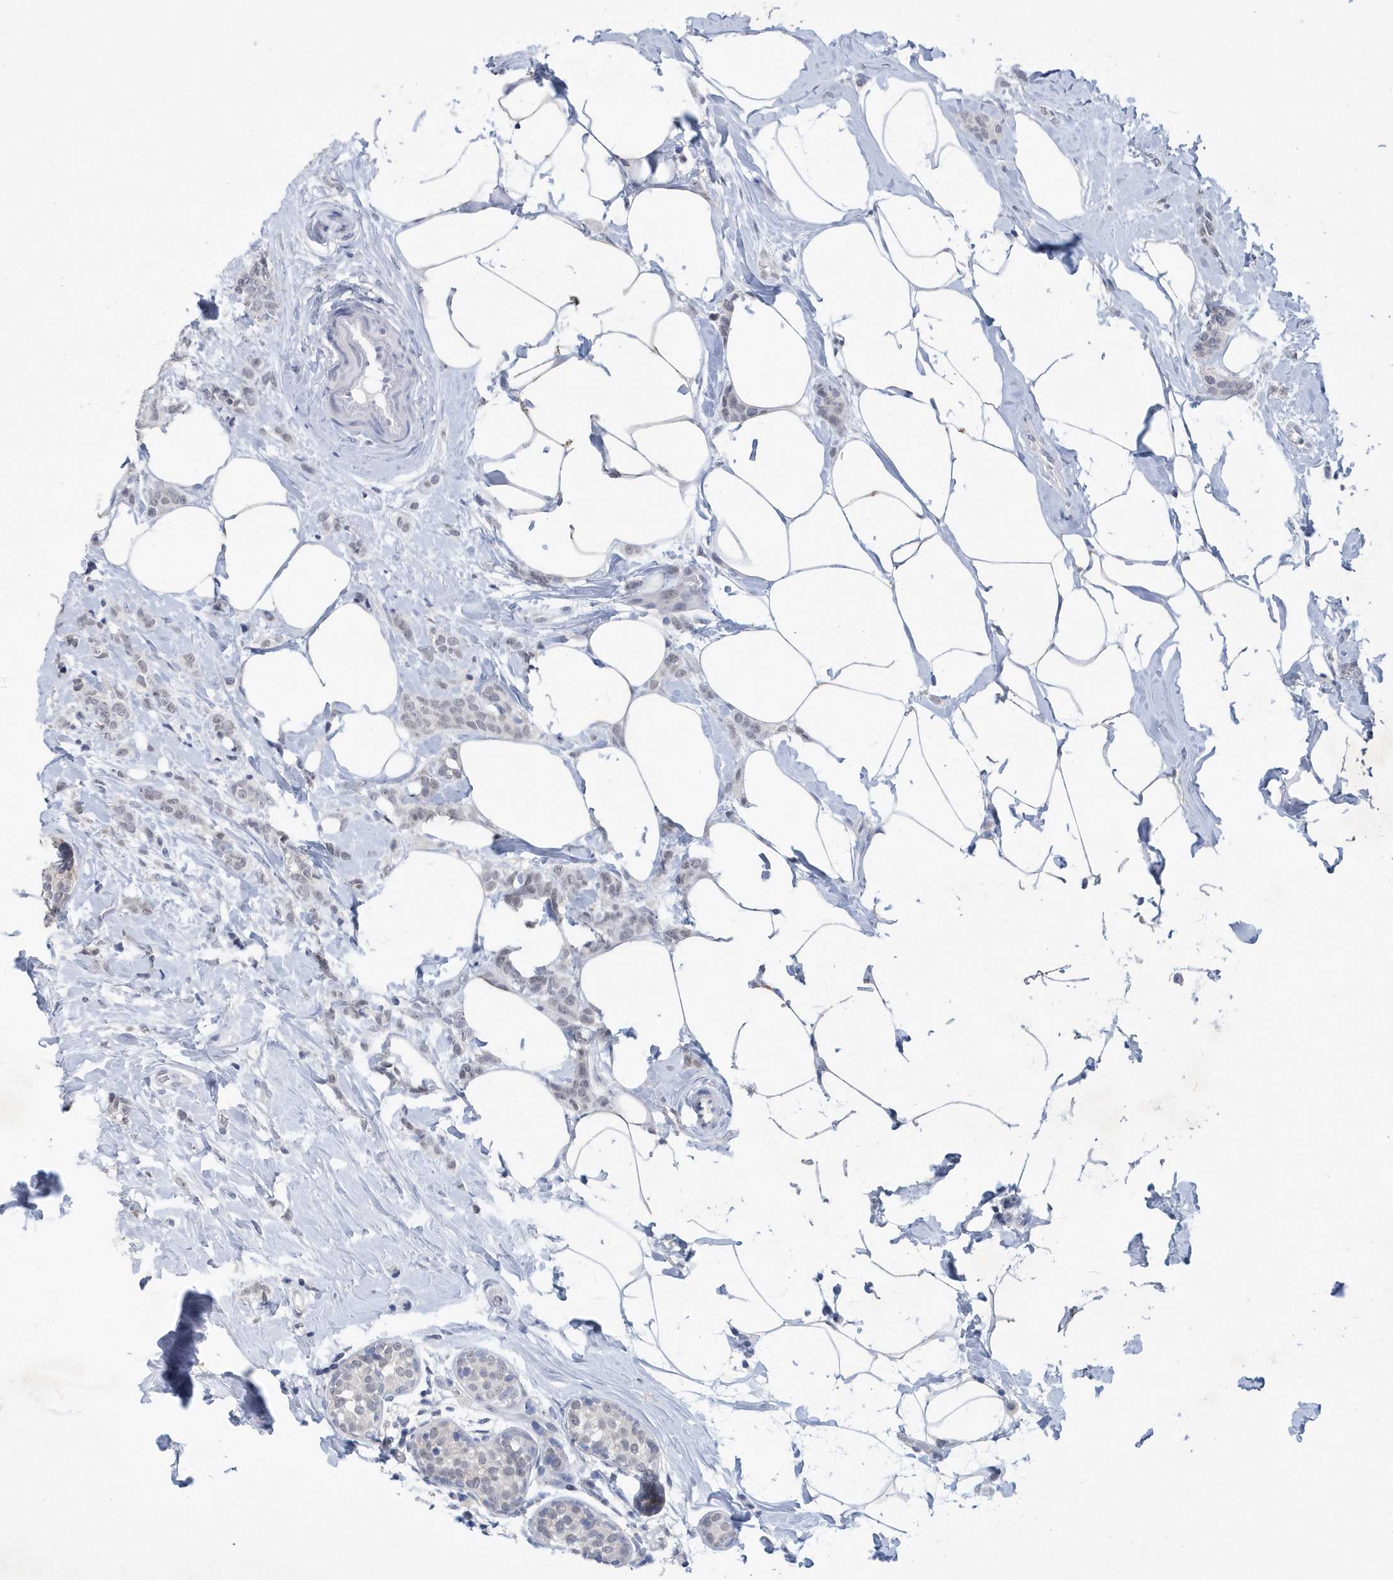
{"staining": {"intensity": "negative", "quantity": "none", "location": "none"}, "tissue": "breast cancer", "cell_type": "Tumor cells", "image_type": "cancer", "snomed": [{"axis": "morphology", "description": "Lobular carcinoma, in situ"}, {"axis": "morphology", "description": "Lobular carcinoma"}, {"axis": "topography", "description": "Breast"}], "caption": "Breast cancer (lobular carcinoma) stained for a protein using immunohistochemistry exhibits no positivity tumor cells.", "gene": "SRGAP3", "patient": {"sex": "female", "age": 41}}